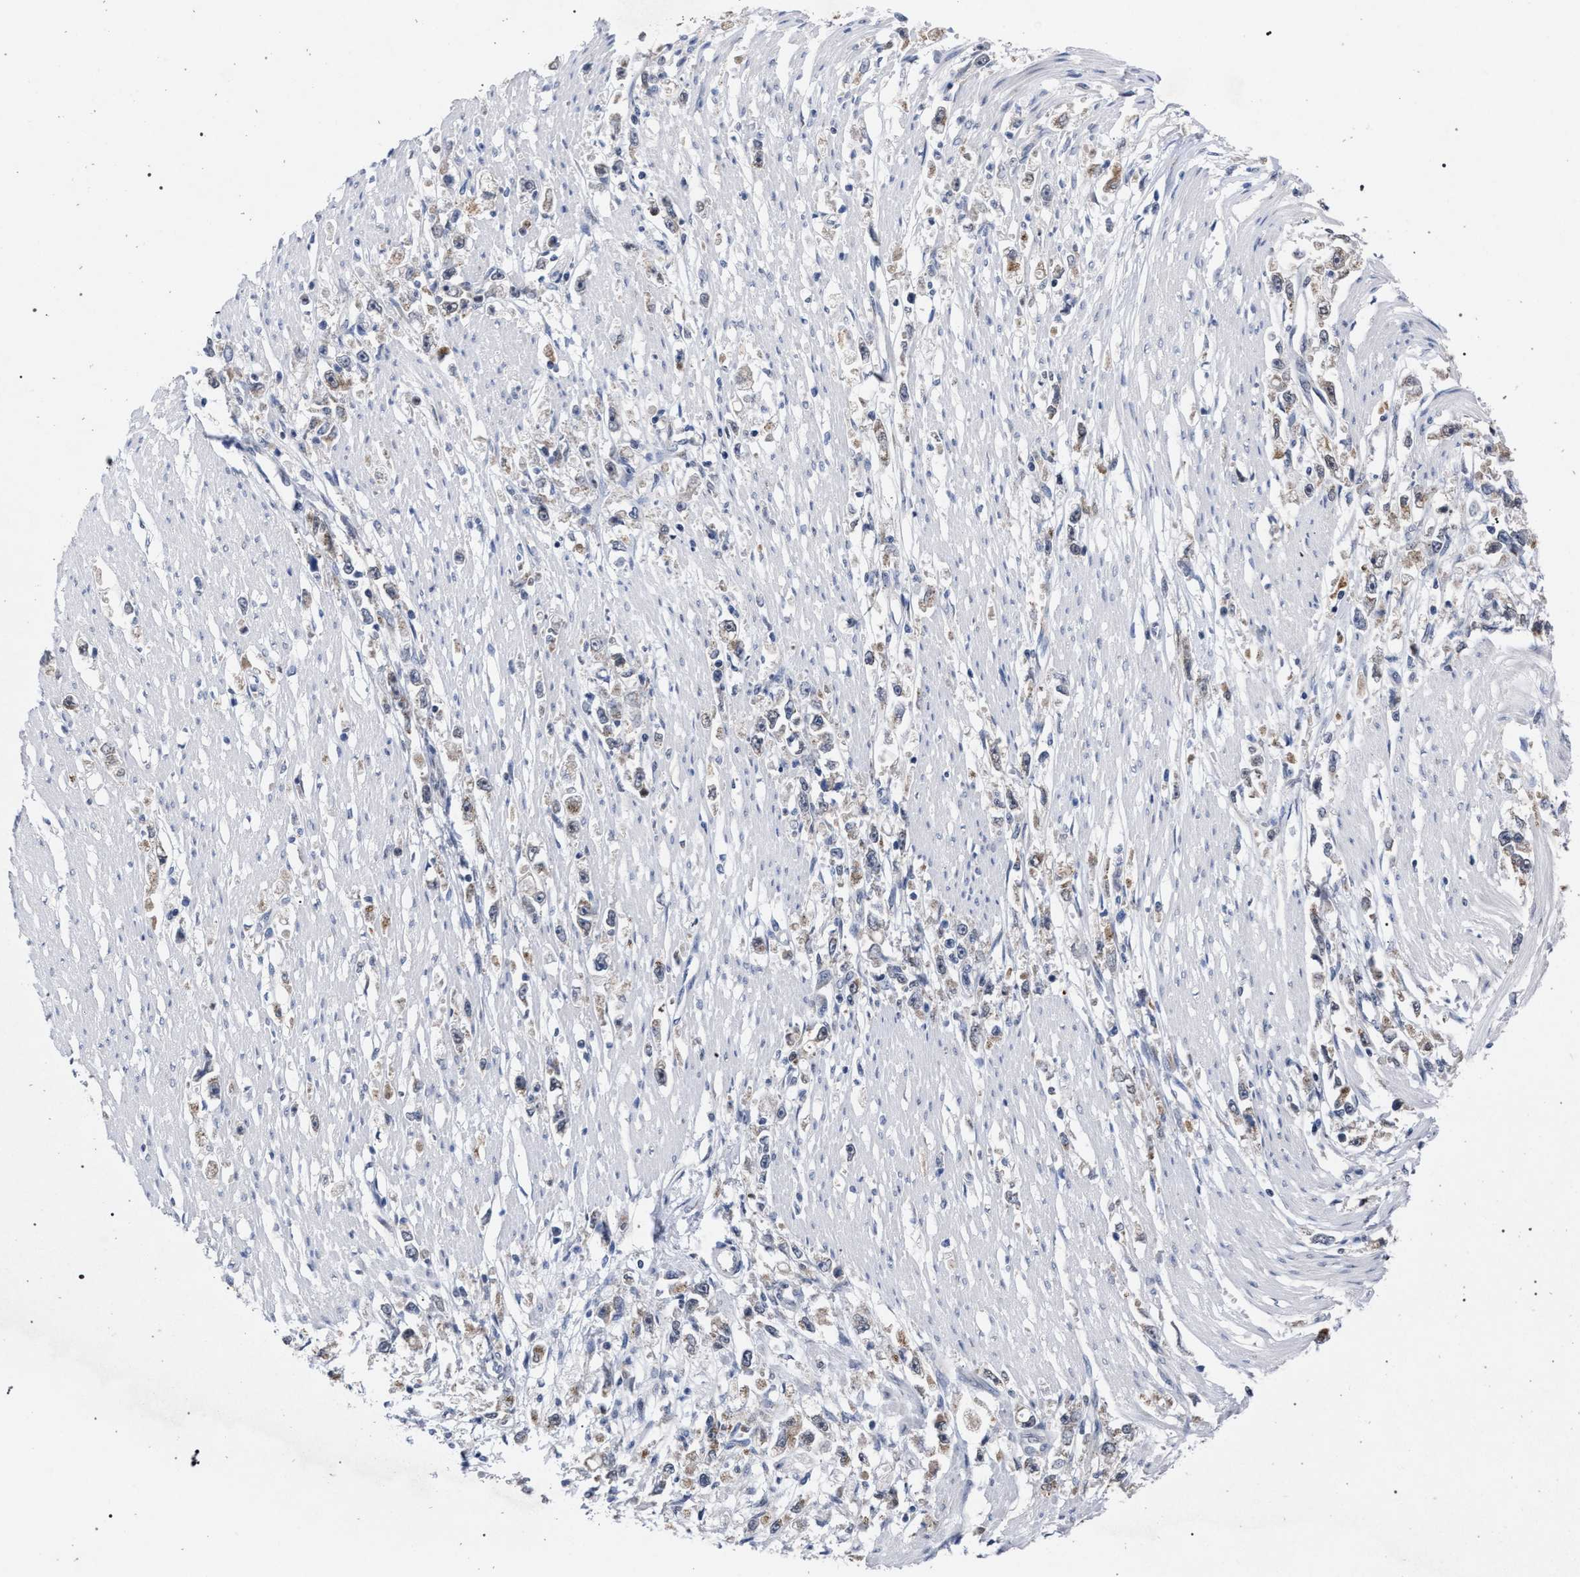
{"staining": {"intensity": "weak", "quantity": "<25%", "location": "cytoplasmic/membranous"}, "tissue": "stomach cancer", "cell_type": "Tumor cells", "image_type": "cancer", "snomed": [{"axis": "morphology", "description": "Adenocarcinoma, NOS"}, {"axis": "topography", "description": "Stomach"}], "caption": "Immunohistochemistry (IHC) histopathology image of neoplastic tissue: adenocarcinoma (stomach) stained with DAB shows no significant protein staining in tumor cells. (Stains: DAB (3,3'-diaminobenzidine) immunohistochemistry with hematoxylin counter stain, Microscopy: brightfield microscopy at high magnification).", "gene": "GOLGA2", "patient": {"sex": "female", "age": 59}}